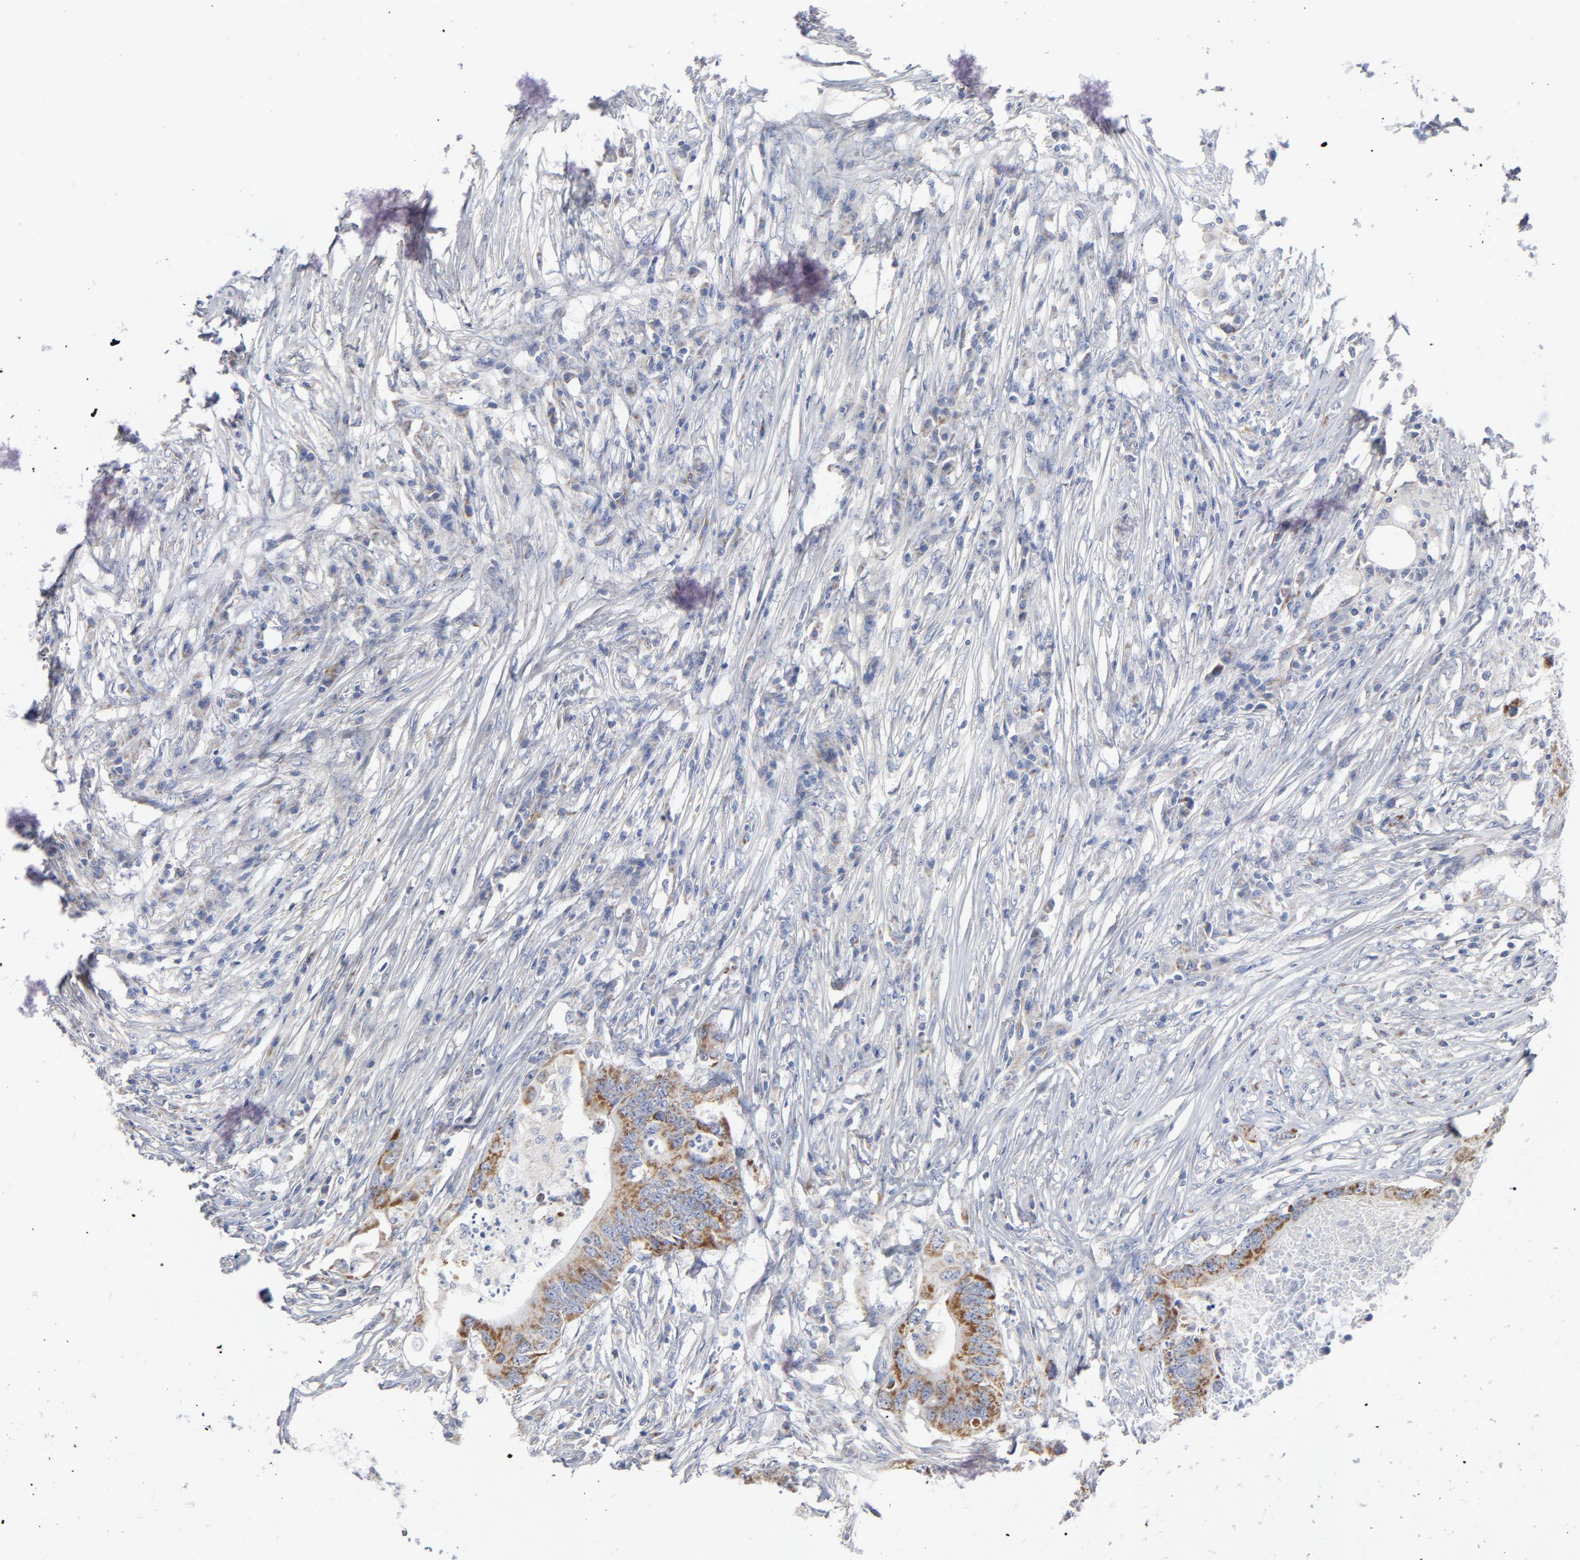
{"staining": {"intensity": "moderate", "quantity": ">75%", "location": "cytoplasmic/membranous"}, "tissue": "colorectal cancer", "cell_type": "Tumor cells", "image_type": "cancer", "snomed": [{"axis": "morphology", "description": "Adenocarcinoma, NOS"}, {"axis": "topography", "description": "Colon"}], "caption": "Brown immunohistochemical staining in adenocarcinoma (colorectal) exhibits moderate cytoplasmic/membranous expression in about >75% of tumor cells.", "gene": "OXA1L", "patient": {"sex": "male", "age": 71}}